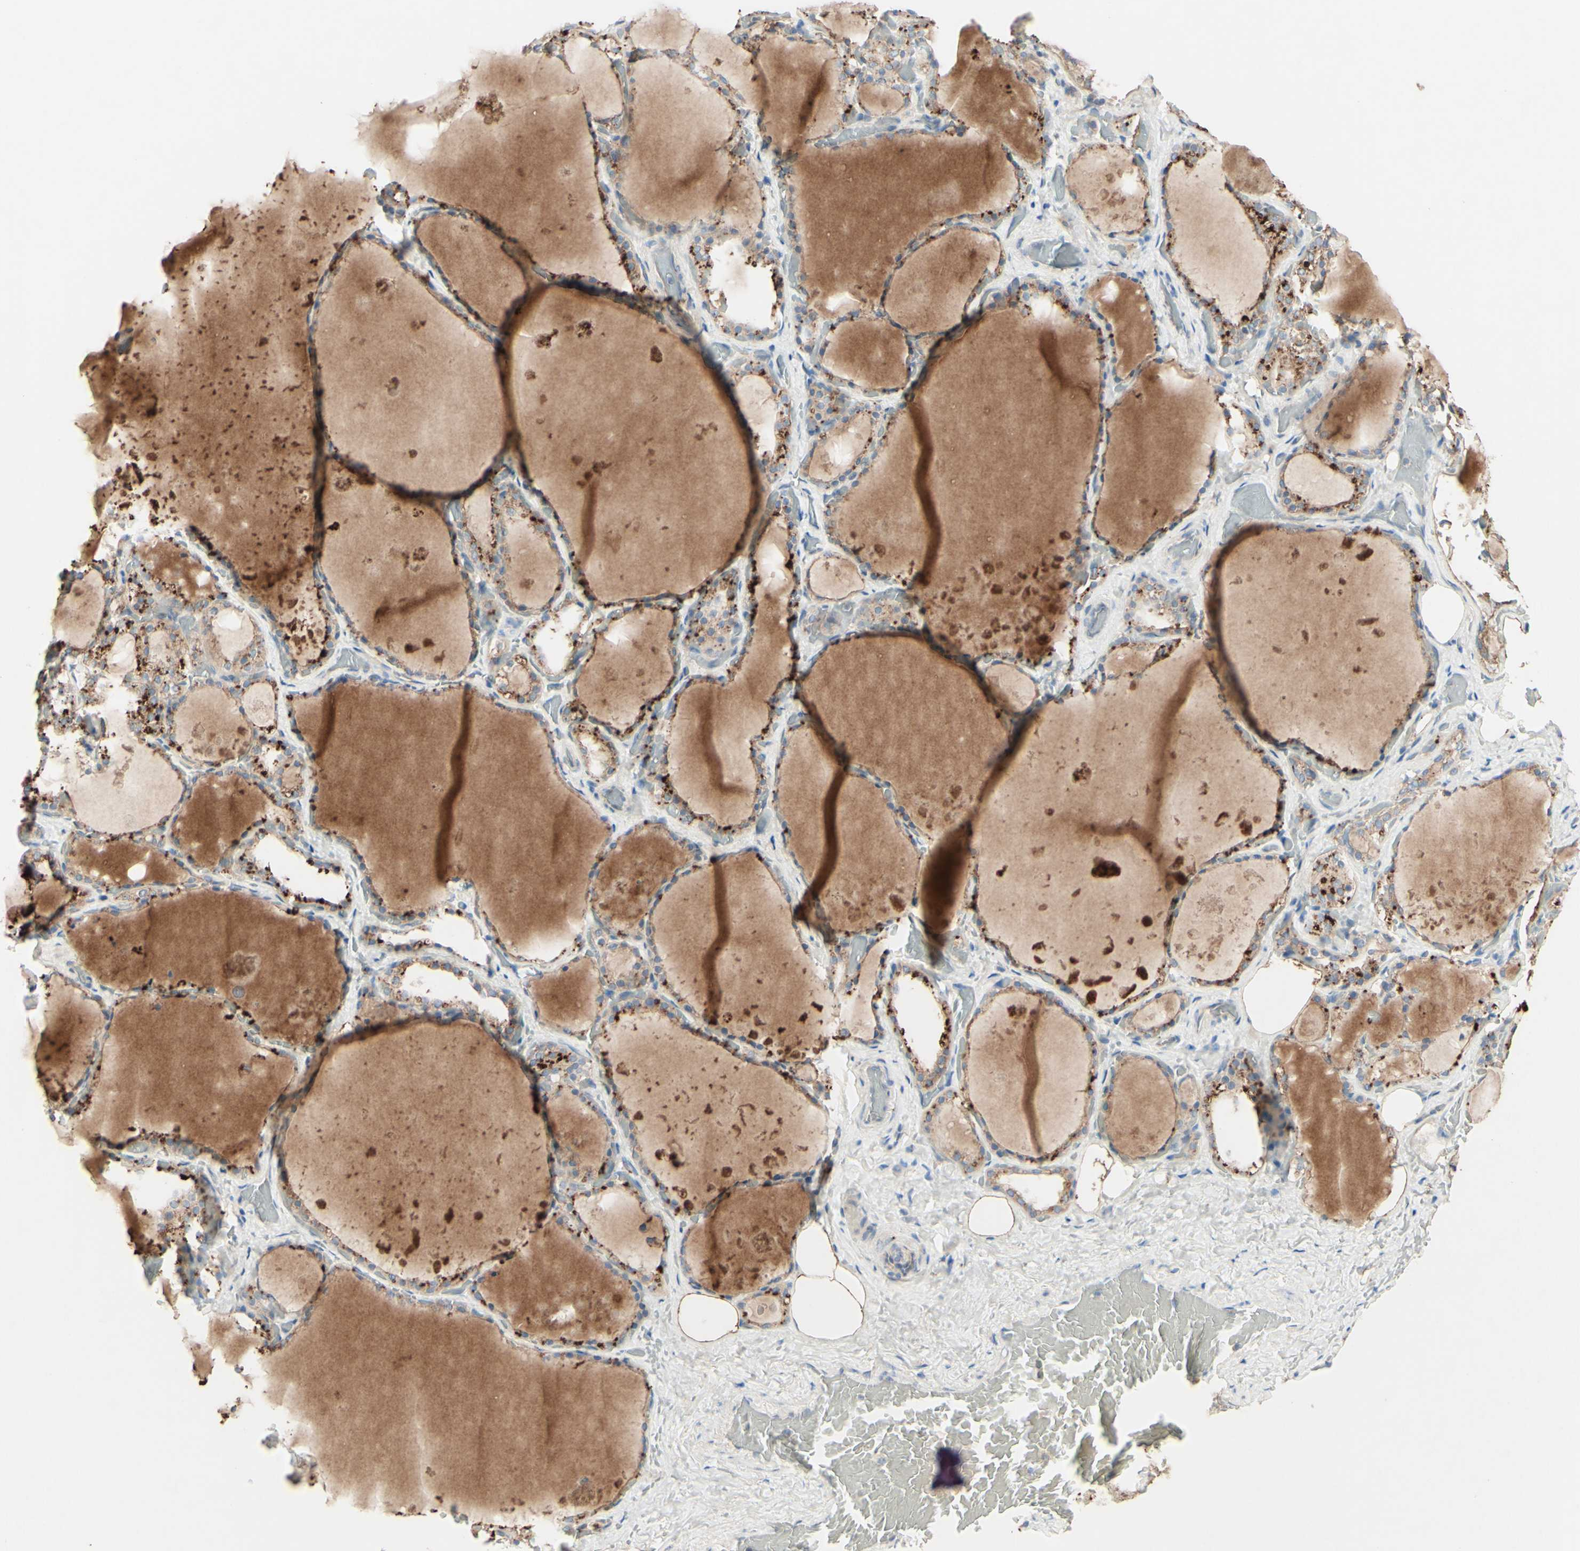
{"staining": {"intensity": "moderate", "quantity": ">75%", "location": "cytoplasmic/membranous"}, "tissue": "thyroid gland", "cell_type": "Glandular cells", "image_type": "normal", "snomed": [{"axis": "morphology", "description": "Normal tissue, NOS"}, {"axis": "topography", "description": "Thyroid gland"}], "caption": "A photomicrograph showing moderate cytoplasmic/membranous staining in about >75% of glandular cells in benign thyroid gland, as visualized by brown immunohistochemical staining.", "gene": "MTM1", "patient": {"sex": "male", "age": 61}}